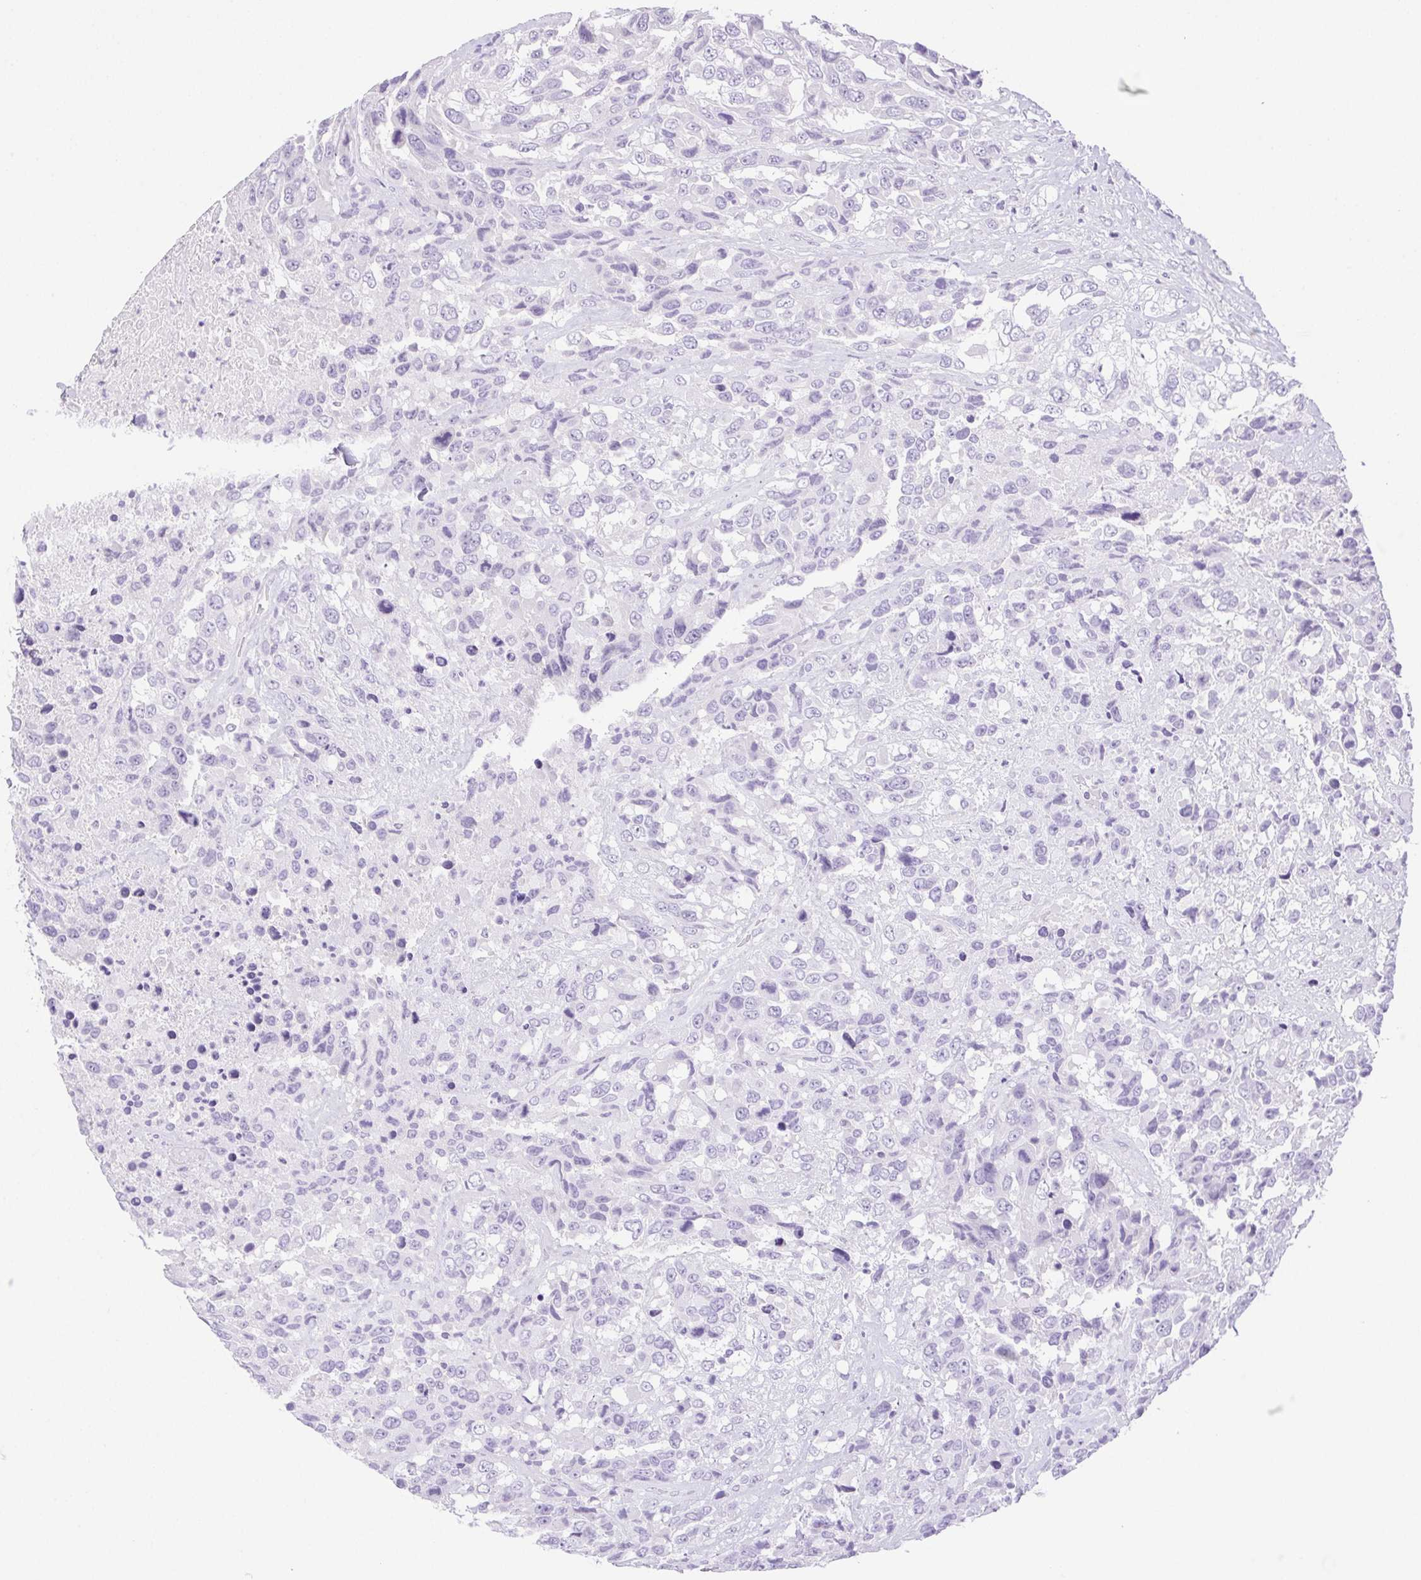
{"staining": {"intensity": "negative", "quantity": "none", "location": "none"}, "tissue": "urothelial cancer", "cell_type": "Tumor cells", "image_type": "cancer", "snomed": [{"axis": "morphology", "description": "Urothelial carcinoma, High grade"}, {"axis": "topography", "description": "Urinary bladder"}], "caption": "Tumor cells are negative for brown protein staining in urothelial carcinoma (high-grade).", "gene": "PAPPA2", "patient": {"sex": "female", "age": 70}}